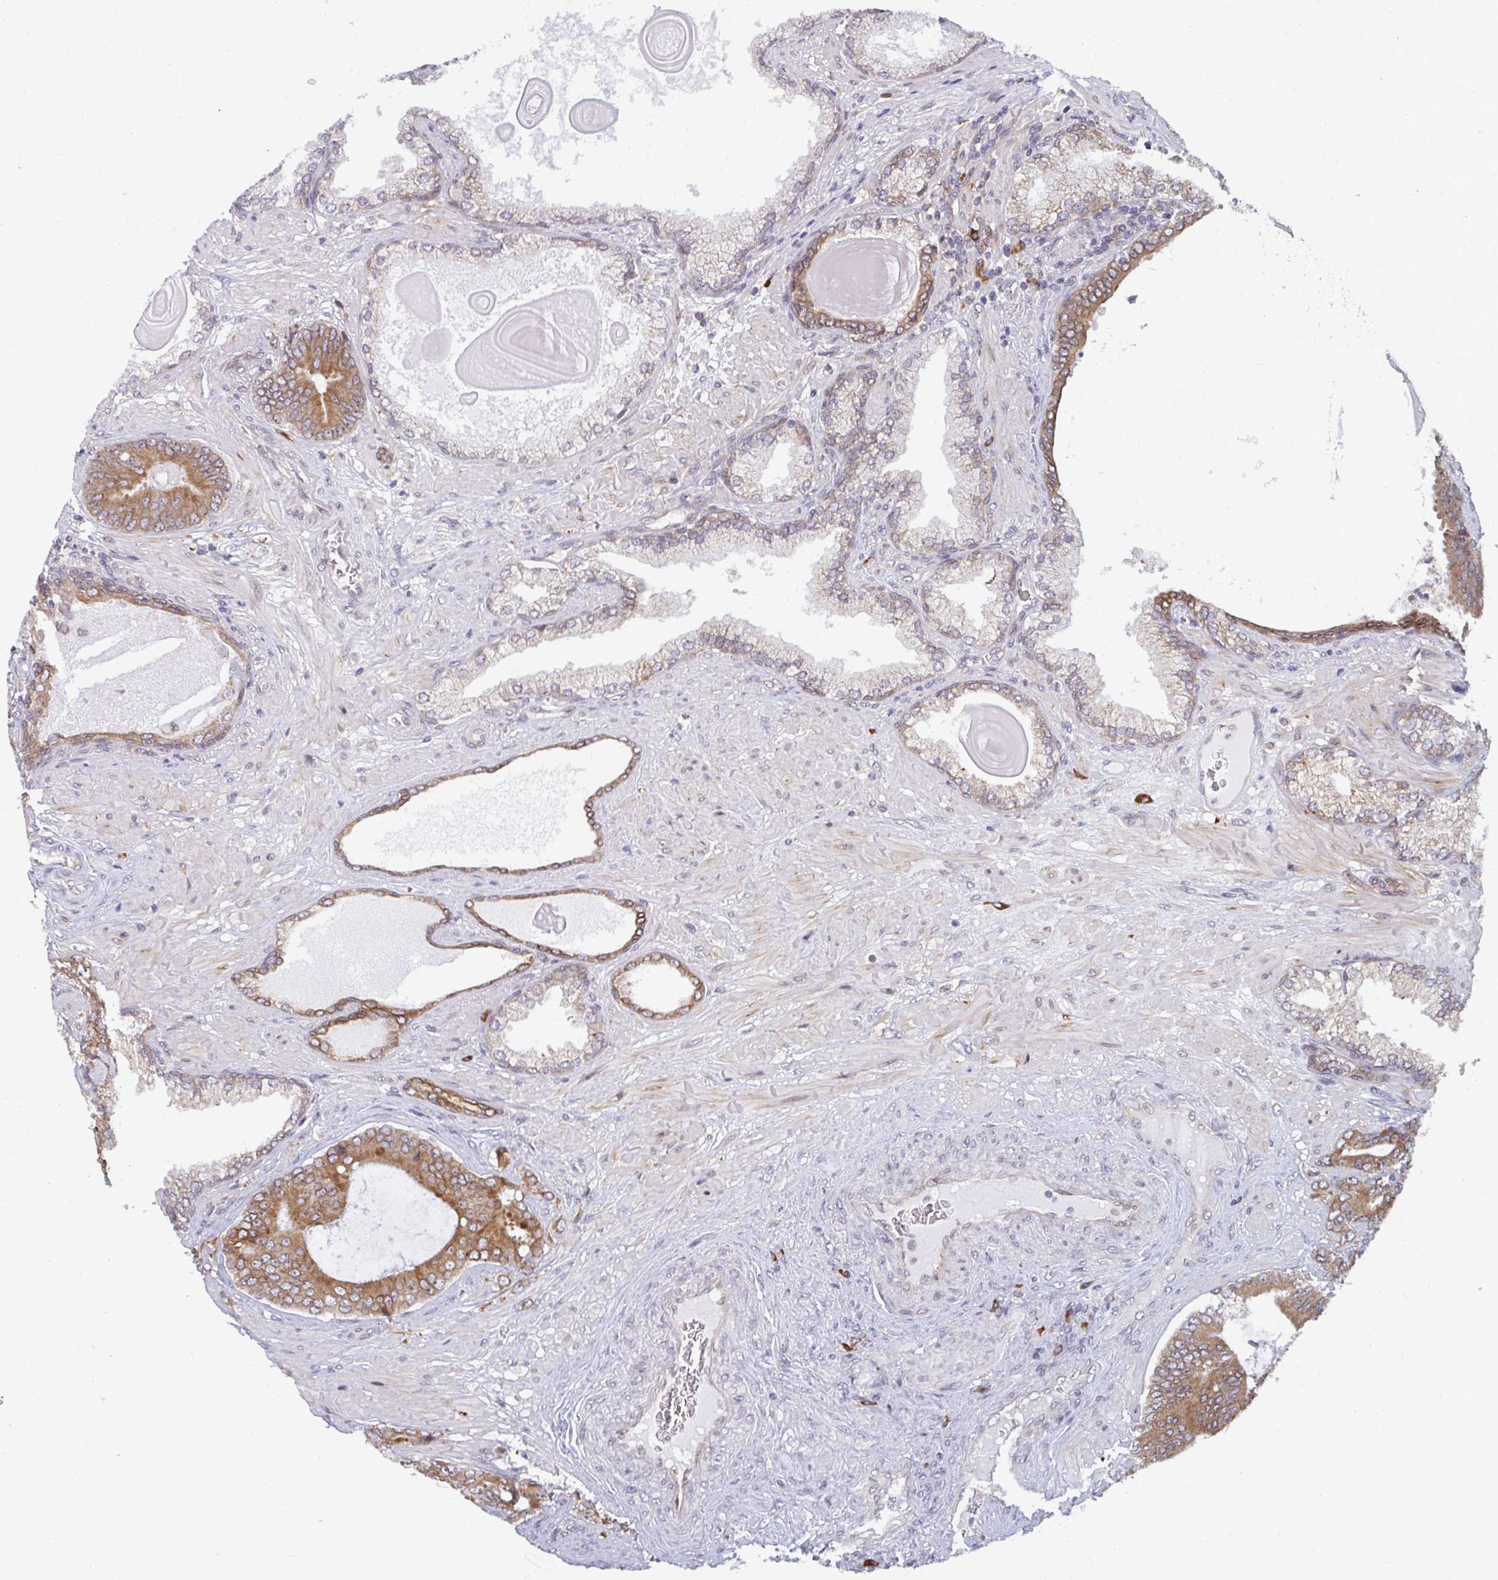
{"staining": {"intensity": "moderate", "quantity": ">75%", "location": "cytoplasmic/membranous"}, "tissue": "prostate cancer", "cell_type": "Tumor cells", "image_type": "cancer", "snomed": [{"axis": "morphology", "description": "Adenocarcinoma, High grade"}, {"axis": "topography", "description": "Prostate"}], "caption": "Prostate high-grade adenocarcinoma stained for a protein reveals moderate cytoplasmic/membranous positivity in tumor cells.", "gene": "LYSMD4", "patient": {"sex": "male", "age": 62}}